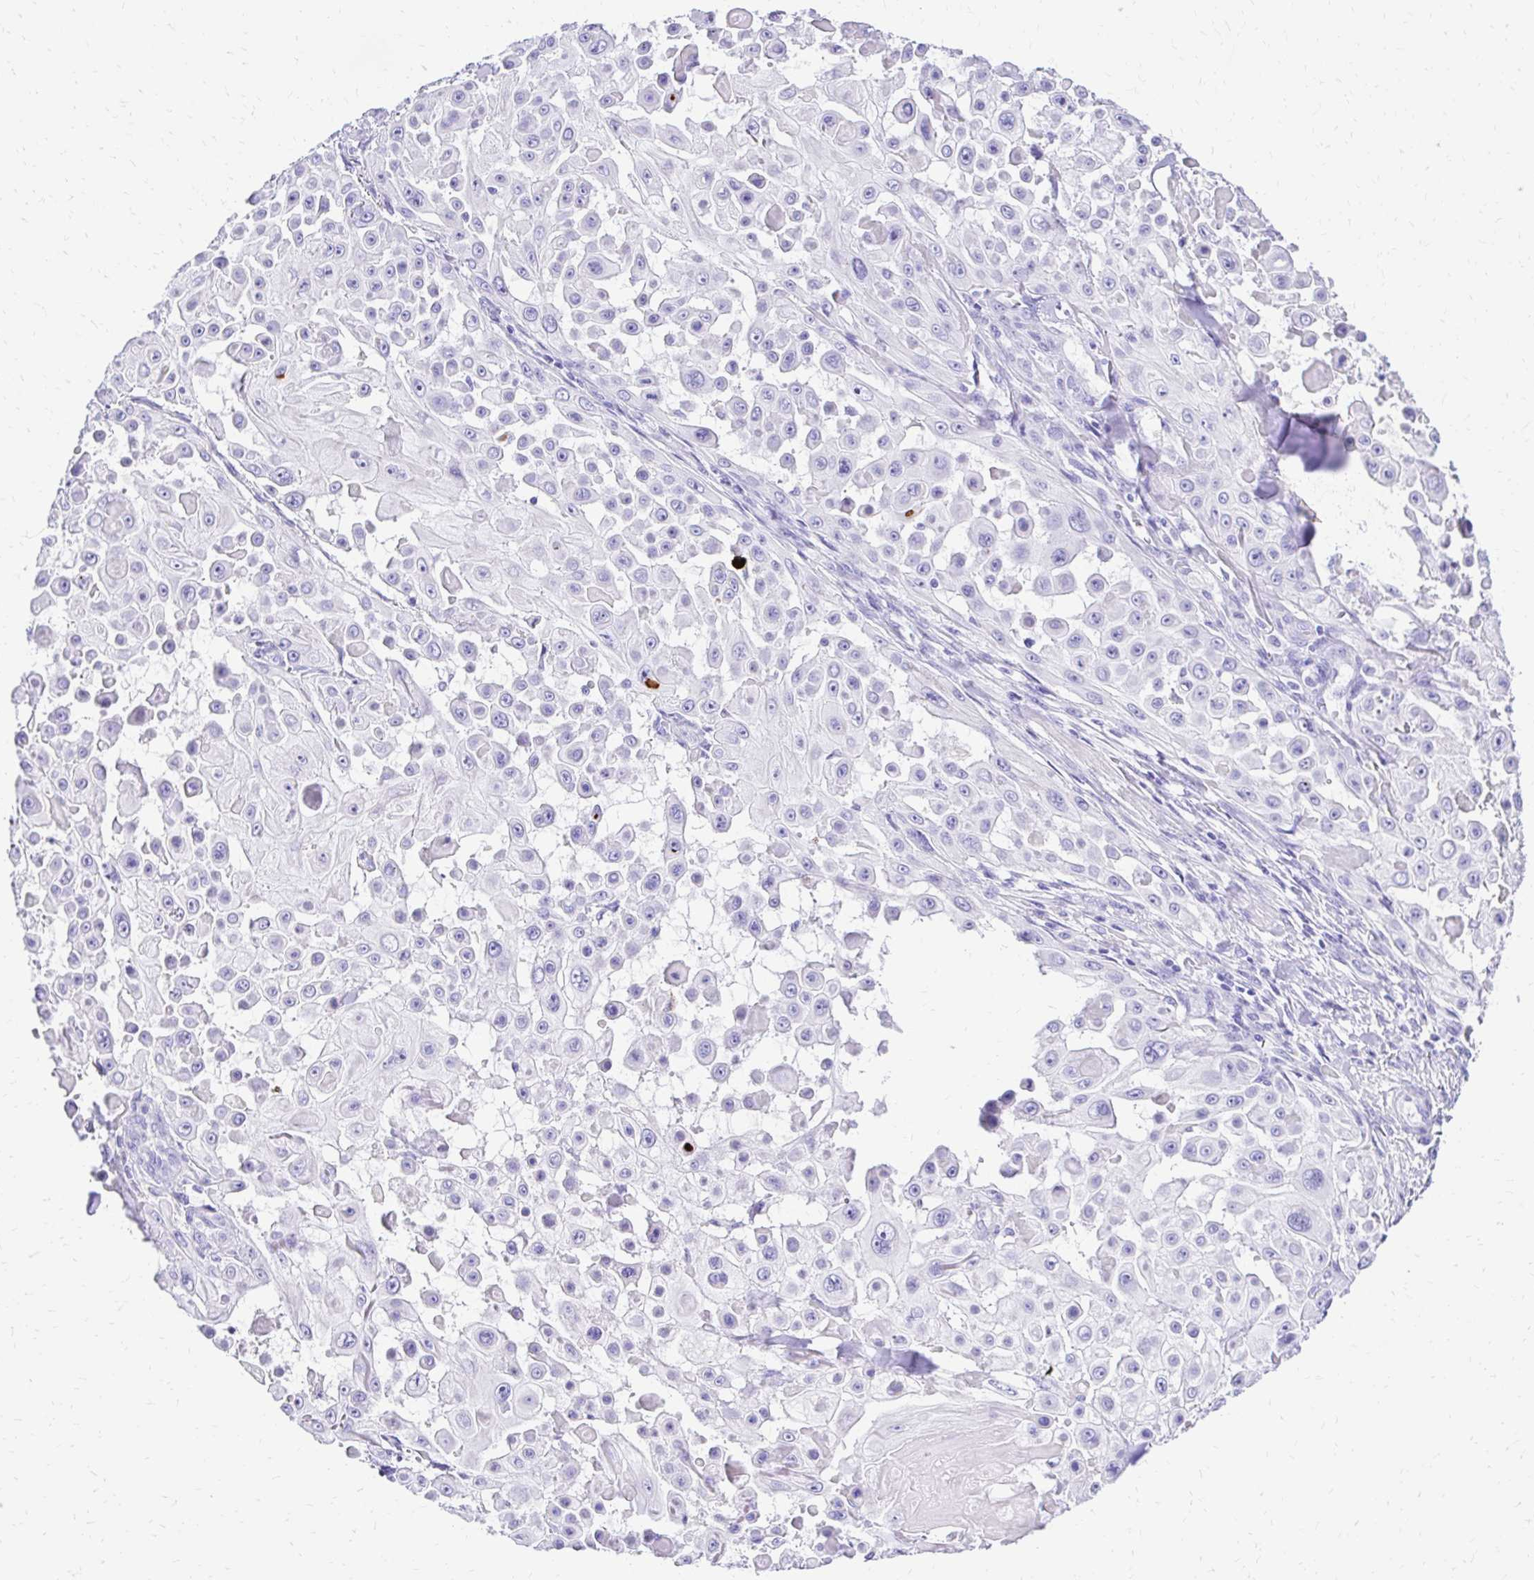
{"staining": {"intensity": "negative", "quantity": "none", "location": "none"}, "tissue": "skin cancer", "cell_type": "Tumor cells", "image_type": "cancer", "snomed": [{"axis": "morphology", "description": "Squamous cell carcinoma, NOS"}, {"axis": "topography", "description": "Skin"}], "caption": "Tumor cells show no significant positivity in skin cancer.", "gene": "S100G", "patient": {"sex": "male", "age": 91}}